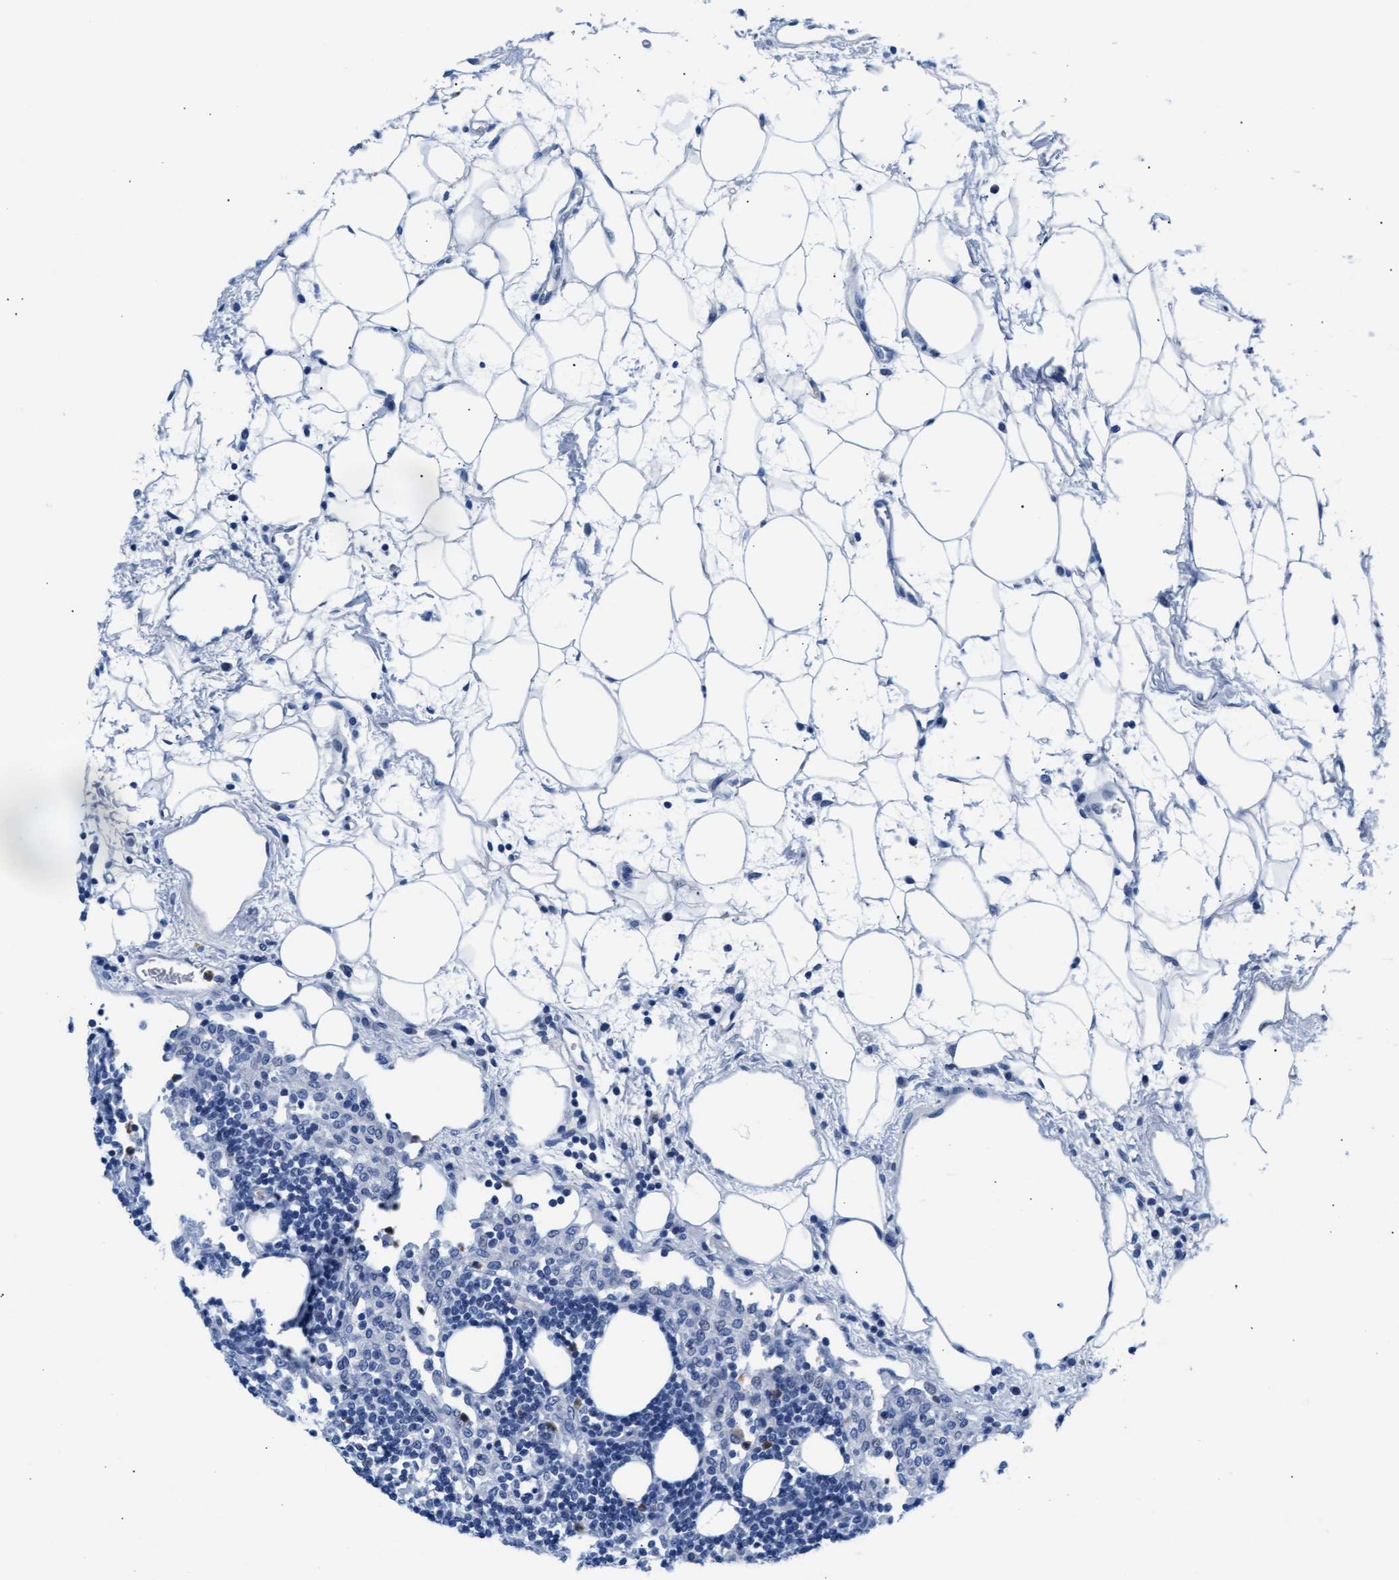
{"staining": {"intensity": "negative", "quantity": "none", "location": "none"}, "tissue": "lymph node", "cell_type": "Germinal center cells", "image_type": "normal", "snomed": [{"axis": "morphology", "description": "Normal tissue, NOS"}, {"axis": "morphology", "description": "Carcinoid, malignant, NOS"}, {"axis": "topography", "description": "Lymph node"}], "caption": "A high-resolution photomicrograph shows immunohistochemistry staining of normal lymph node, which shows no significant expression in germinal center cells.", "gene": "MMP8", "patient": {"sex": "male", "age": 47}}